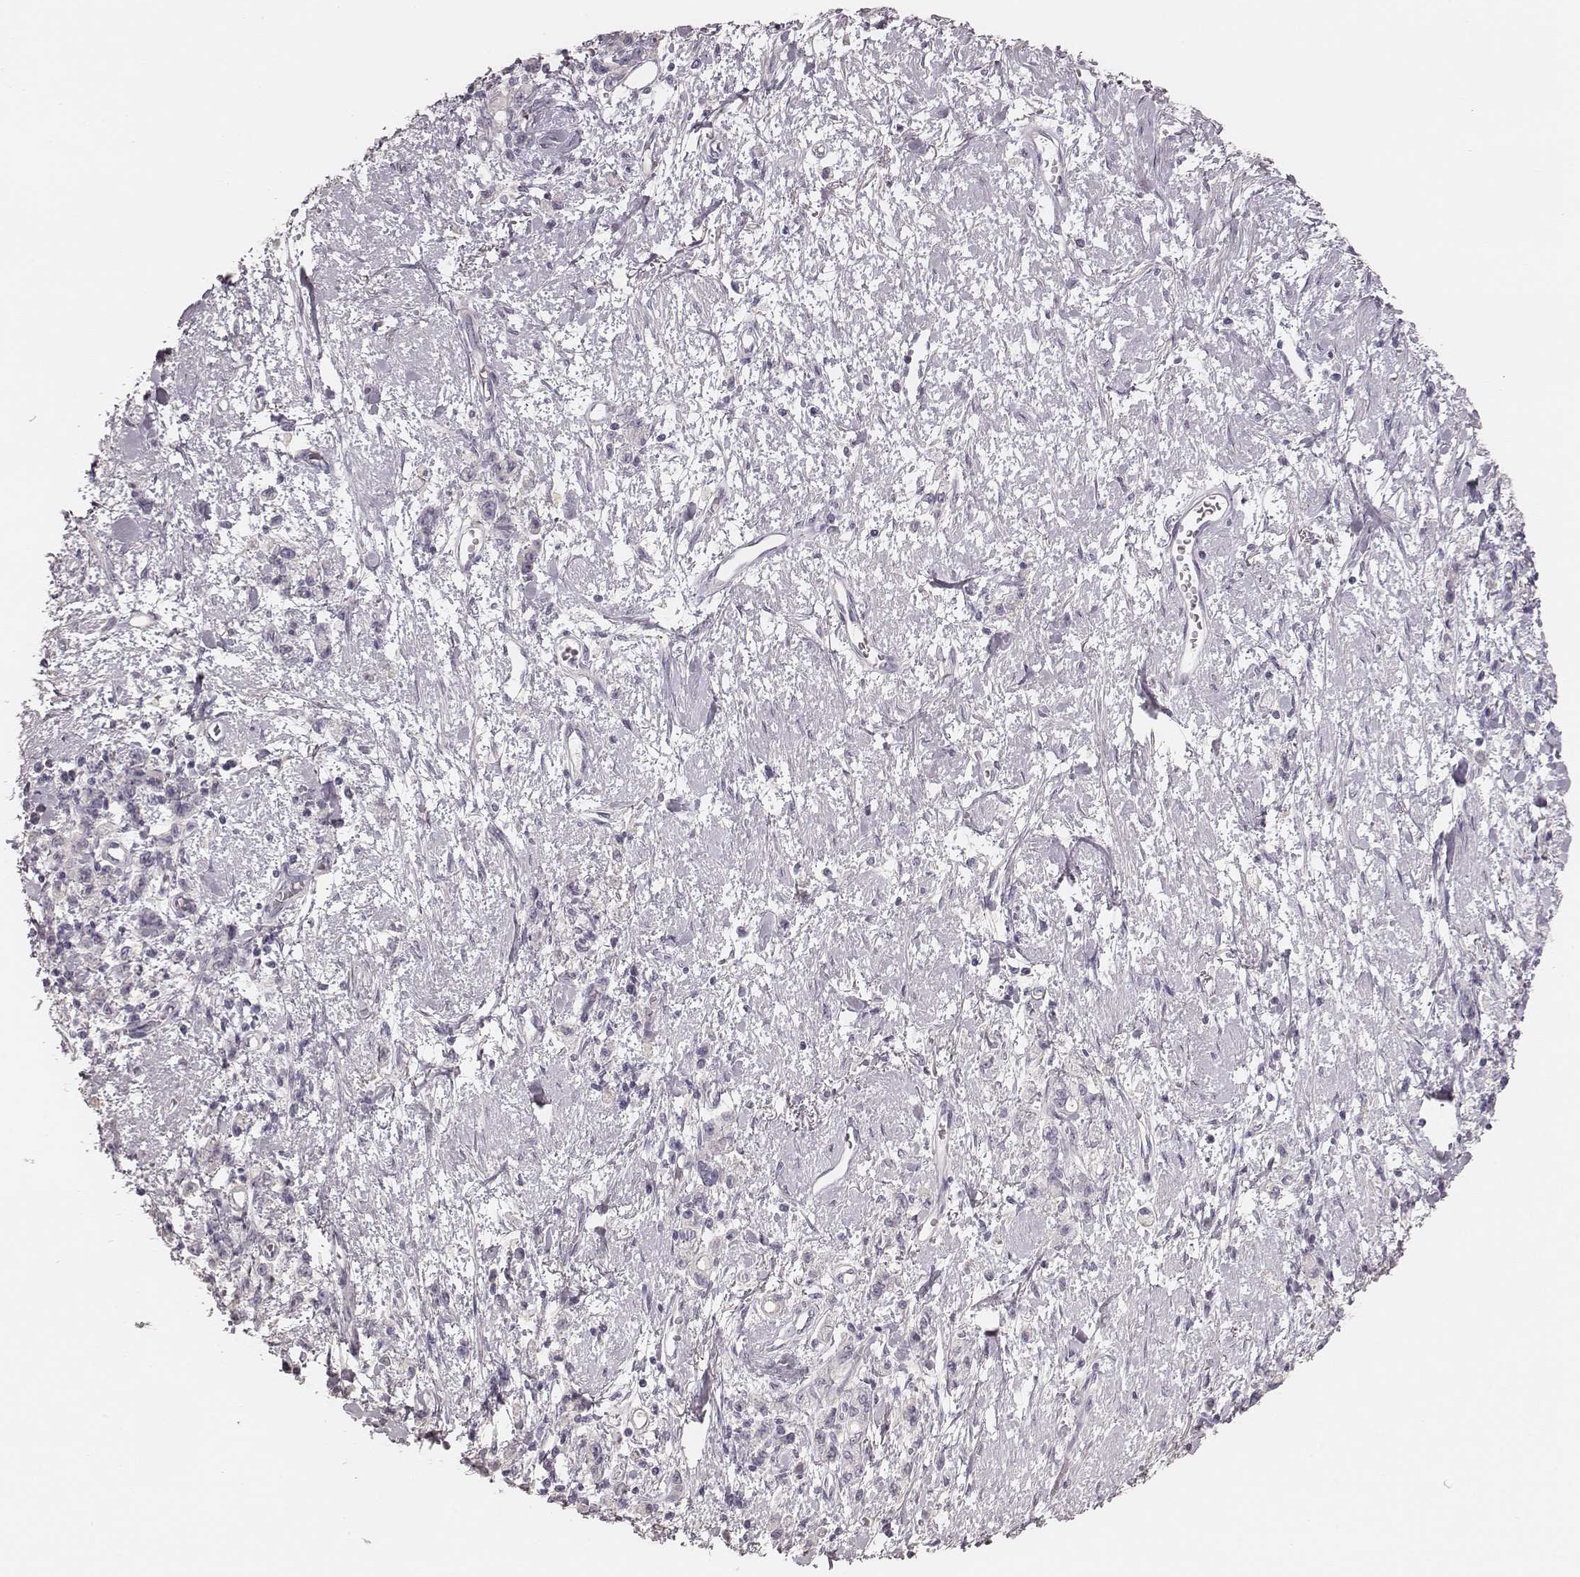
{"staining": {"intensity": "negative", "quantity": "none", "location": "none"}, "tissue": "stomach cancer", "cell_type": "Tumor cells", "image_type": "cancer", "snomed": [{"axis": "morphology", "description": "Adenocarcinoma, NOS"}, {"axis": "topography", "description": "Stomach"}], "caption": "IHC photomicrograph of neoplastic tissue: human stomach cancer stained with DAB demonstrates no significant protein expression in tumor cells.", "gene": "ZP4", "patient": {"sex": "male", "age": 77}}